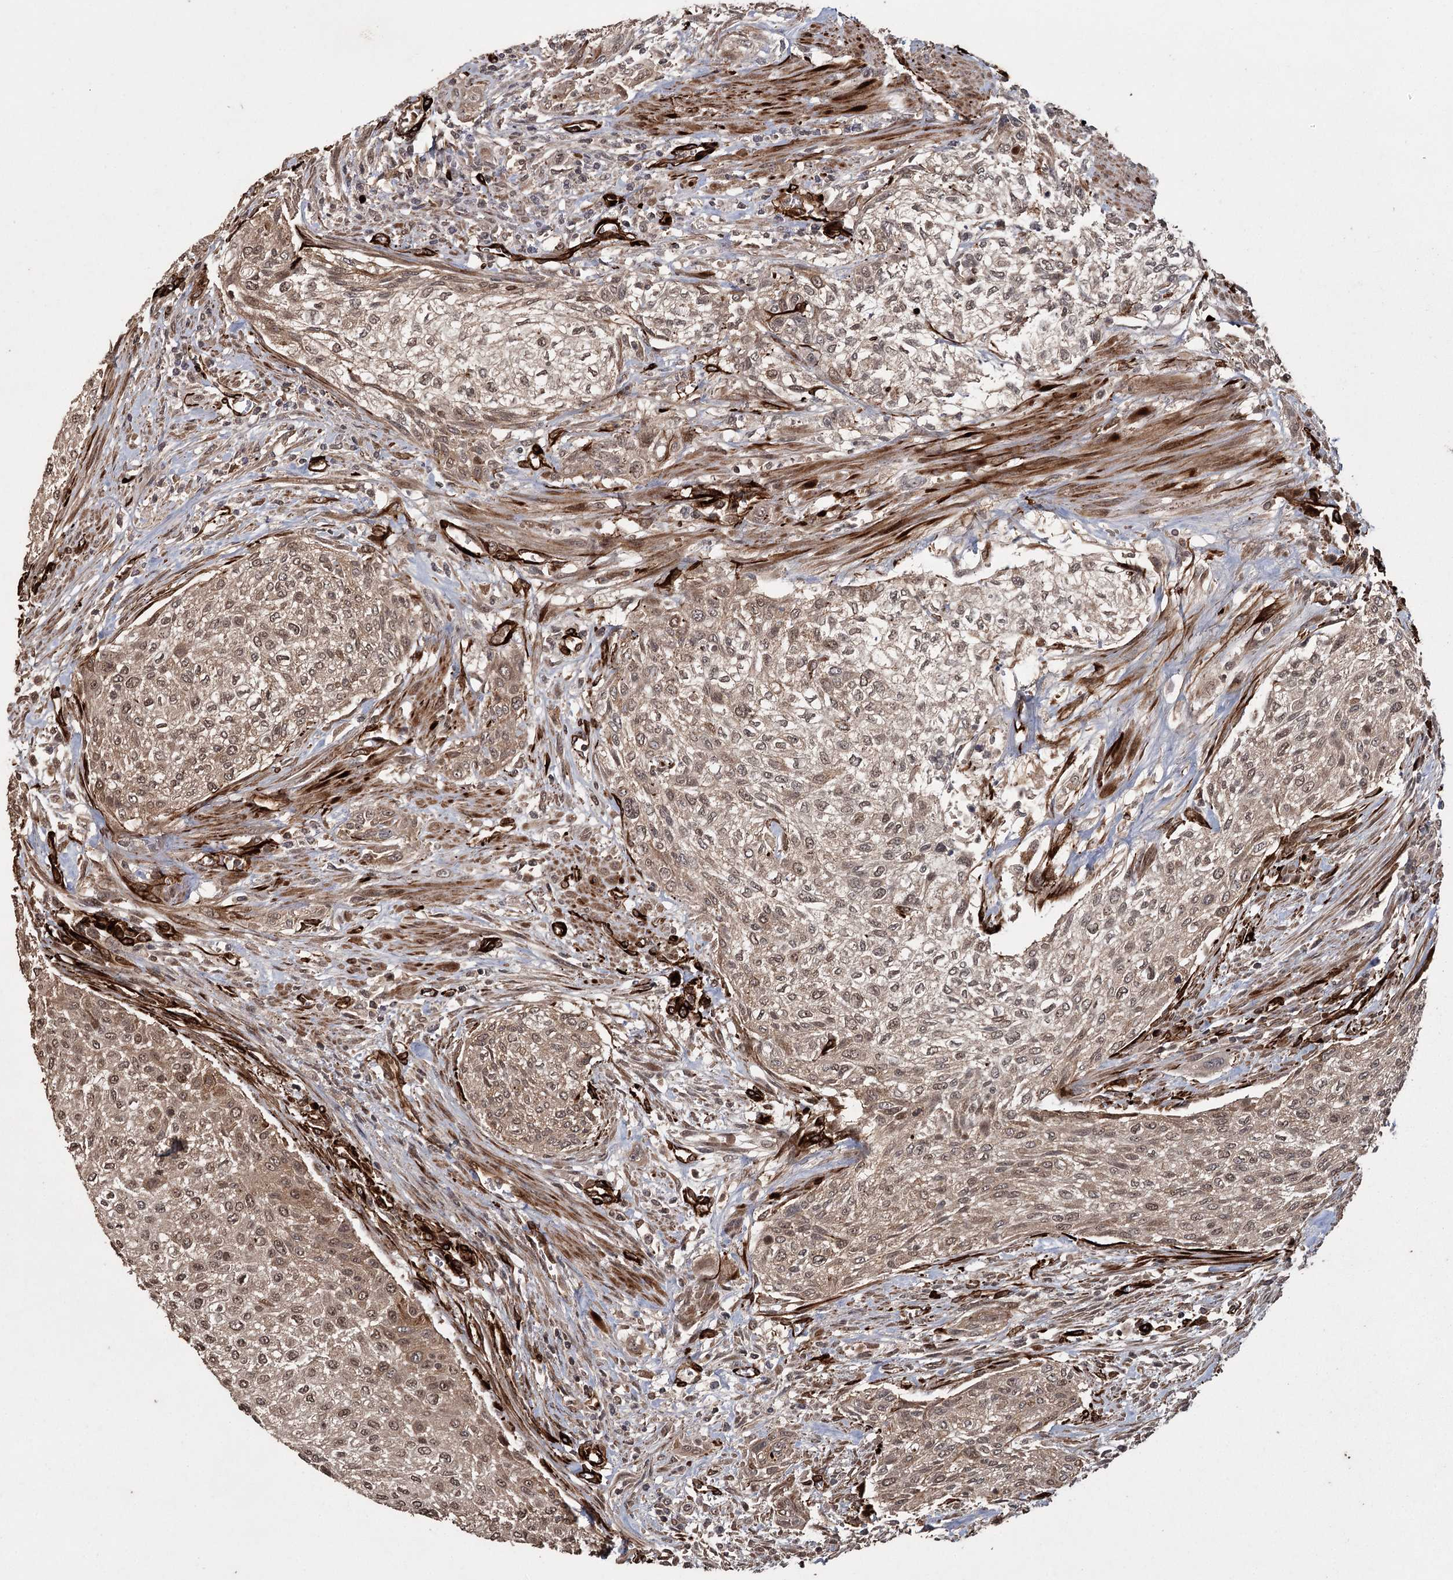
{"staining": {"intensity": "moderate", "quantity": ">75%", "location": "cytoplasmic/membranous,nuclear"}, "tissue": "urothelial cancer", "cell_type": "Tumor cells", "image_type": "cancer", "snomed": [{"axis": "morphology", "description": "Urothelial carcinoma, High grade"}, {"axis": "topography", "description": "Urinary bladder"}], "caption": "Urothelial cancer tissue demonstrates moderate cytoplasmic/membranous and nuclear staining in about >75% of tumor cells", "gene": "RPAP3", "patient": {"sex": "male", "age": 35}}